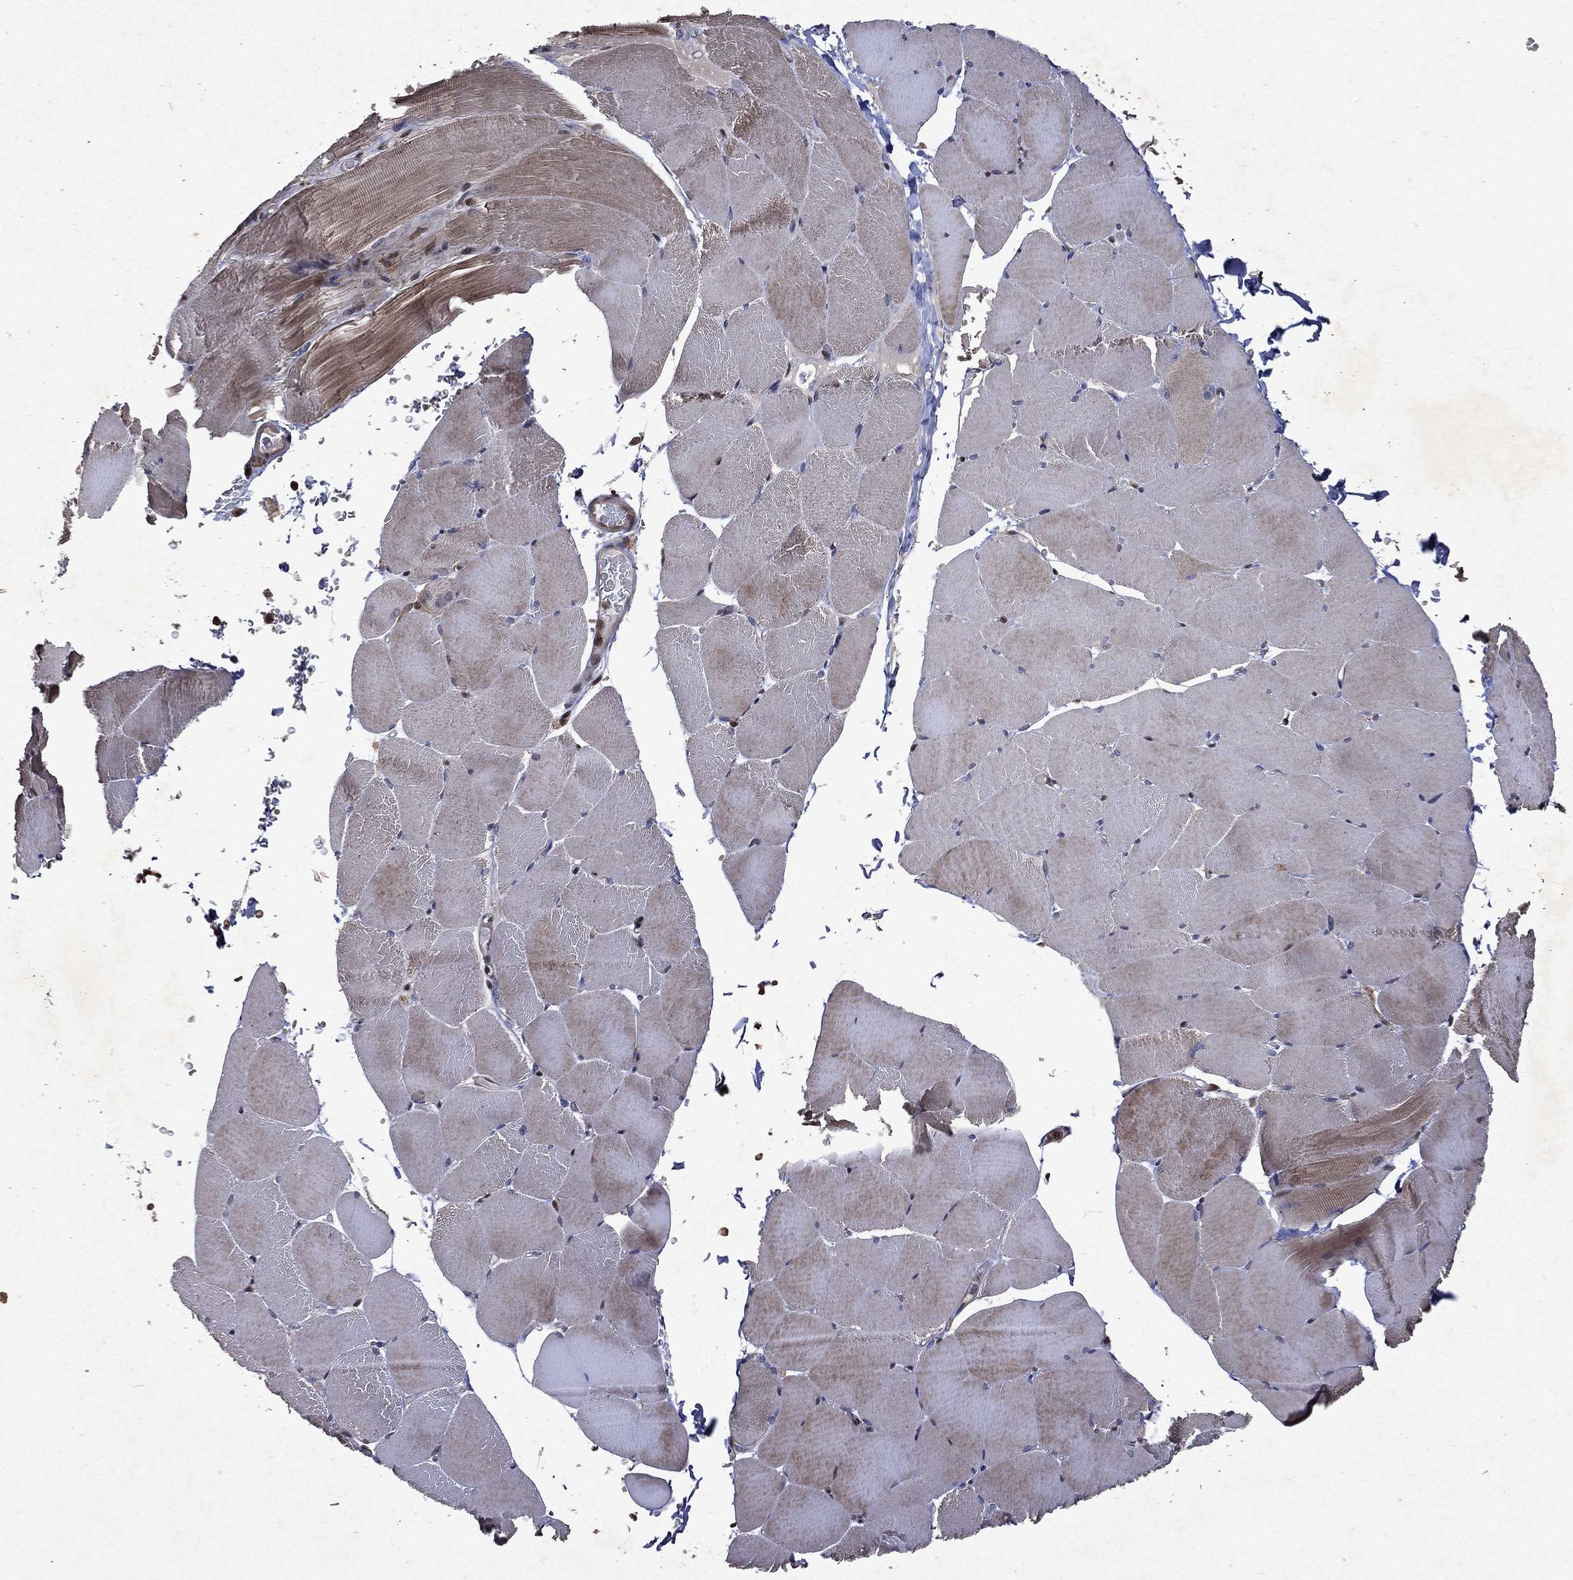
{"staining": {"intensity": "weak", "quantity": "25%-75%", "location": "cytoplasmic/membranous"}, "tissue": "skeletal muscle", "cell_type": "Myocytes", "image_type": "normal", "snomed": [{"axis": "morphology", "description": "Normal tissue, NOS"}, {"axis": "topography", "description": "Skeletal muscle"}], "caption": "Weak cytoplasmic/membranous positivity for a protein is identified in about 25%-75% of myocytes of normal skeletal muscle using immunohistochemistry.", "gene": "MTAP", "patient": {"sex": "female", "age": 37}}